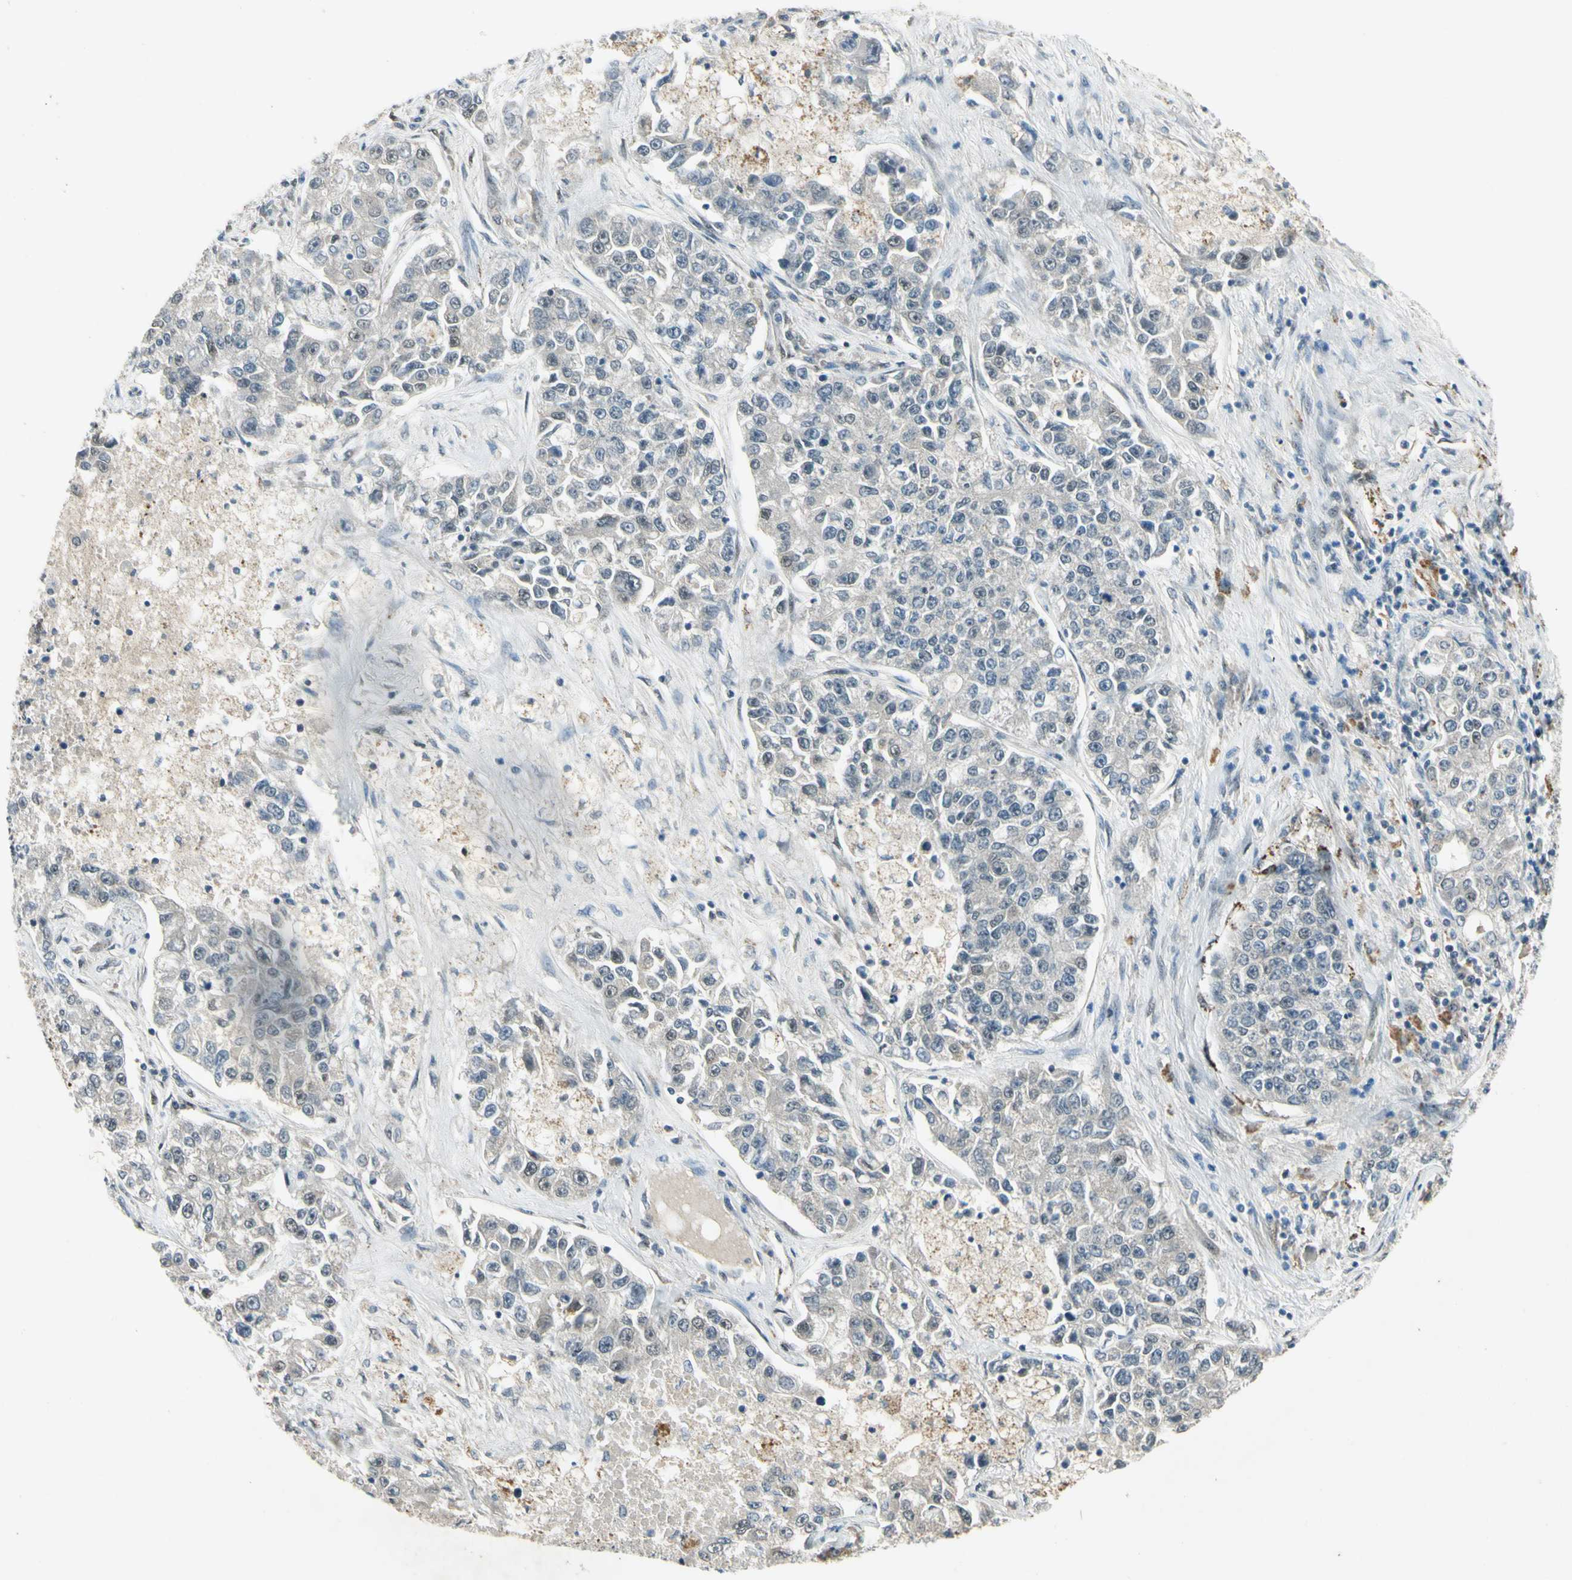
{"staining": {"intensity": "negative", "quantity": "none", "location": "none"}, "tissue": "lung cancer", "cell_type": "Tumor cells", "image_type": "cancer", "snomed": [{"axis": "morphology", "description": "Adenocarcinoma, NOS"}, {"axis": "topography", "description": "Lung"}], "caption": "The photomicrograph exhibits no staining of tumor cells in lung cancer.", "gene": "PSMD5", "patient": {"sex": "male", "age": 49}}